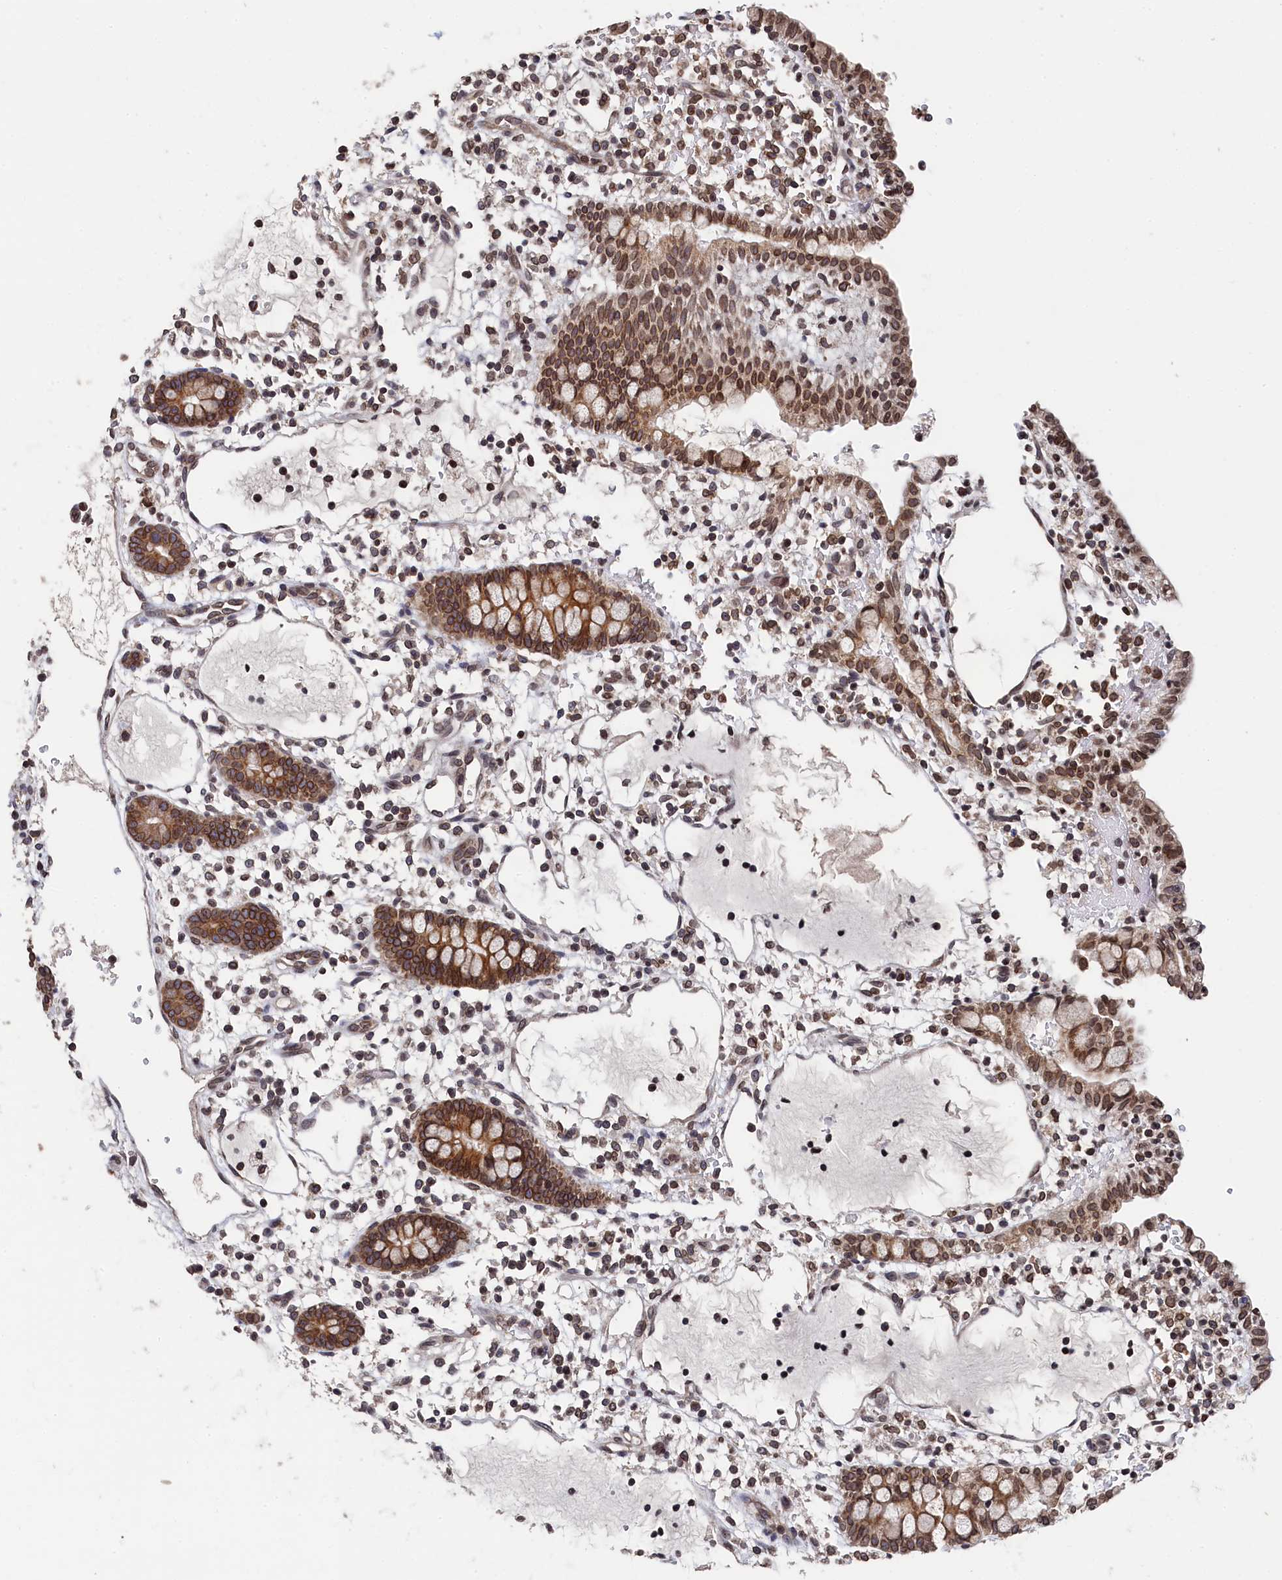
{"staining": {"intensity": "moderate", "quantity": ">75%", "location": "cytoplasmic/membranous,nuclear"}, "tissue": "small intestine", "cell_type": "Glandular cells", "image_type": "normal", "snomed": [{"axis": "morphology", "description": "Normal tissue, NOS"}, {"axis": "morphology", "description": "Developmental malformation"}, {"axis": "topography", "description": "Small intestine"}], "caption": "The immunohistochemical stain labels moderate cytoplasmic/membranous,nuclear staining in glandular cells of normal small intestine. Nuclei are stained in blue.", "gene": "ANKEF1", "patient": {"sex": "male"}}